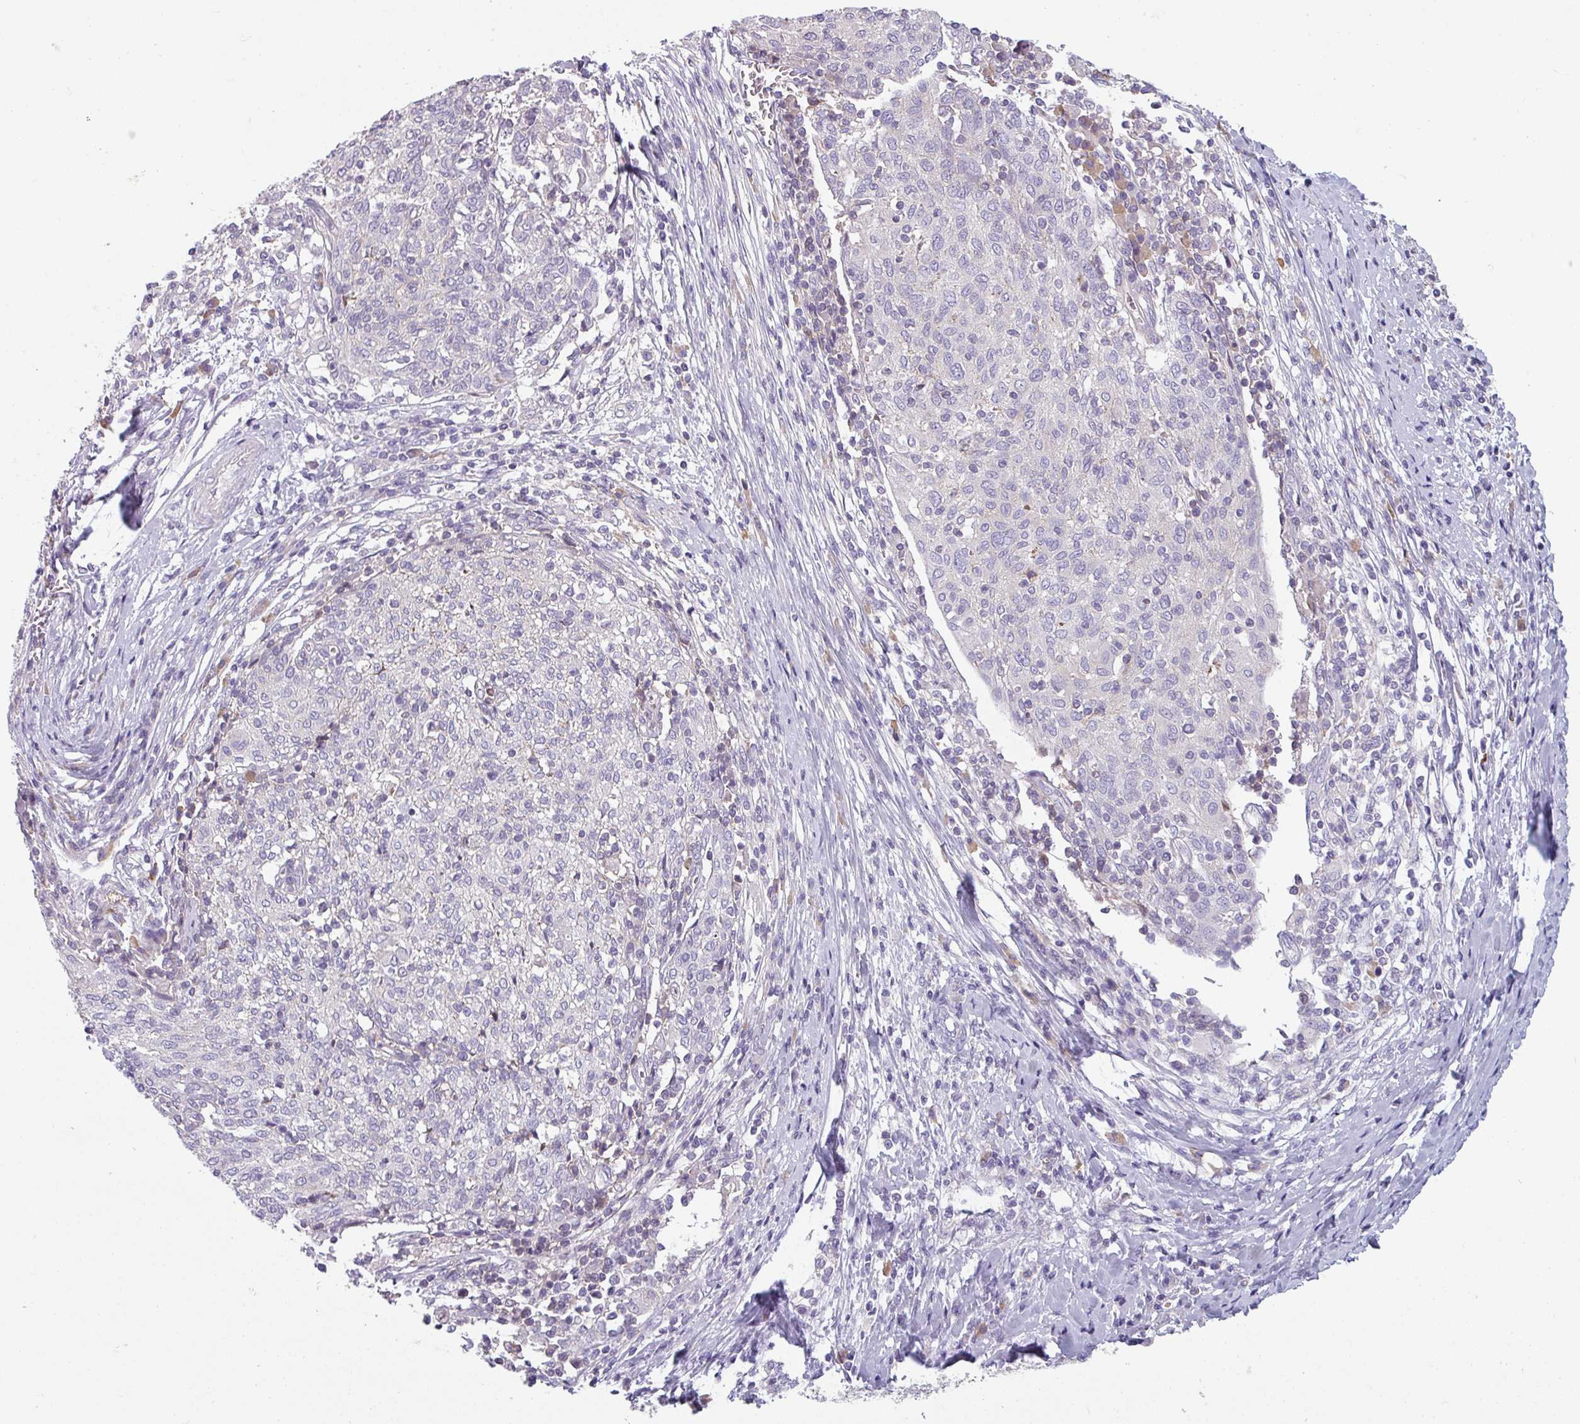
{"staining": {"intensity": "negative", "quantity": "none", "location": "none"}, "tissue": "cervical cancer", "cell_type": "Tumor cells", "image_type": "cancer", "snomed": [{"axis": "morphology", "description": "Squamous cell carcinoma, NOS"}, {"axis": "topography", "description": "Cervix"}], "caption": "High power microscopy image of an immunohistochemistry micrograph of cervical cancer, revealing no significant positivity in tumor cells. The staining was performed using DAB (3,3'-diaminobenzidine) to visualize the protein expression in brown, while the nuclei were stained in blue with hematoxylin (Magnification: 20x).", "gene": "TMEM132A", "patient": {"sex": "female", "age": 52}}